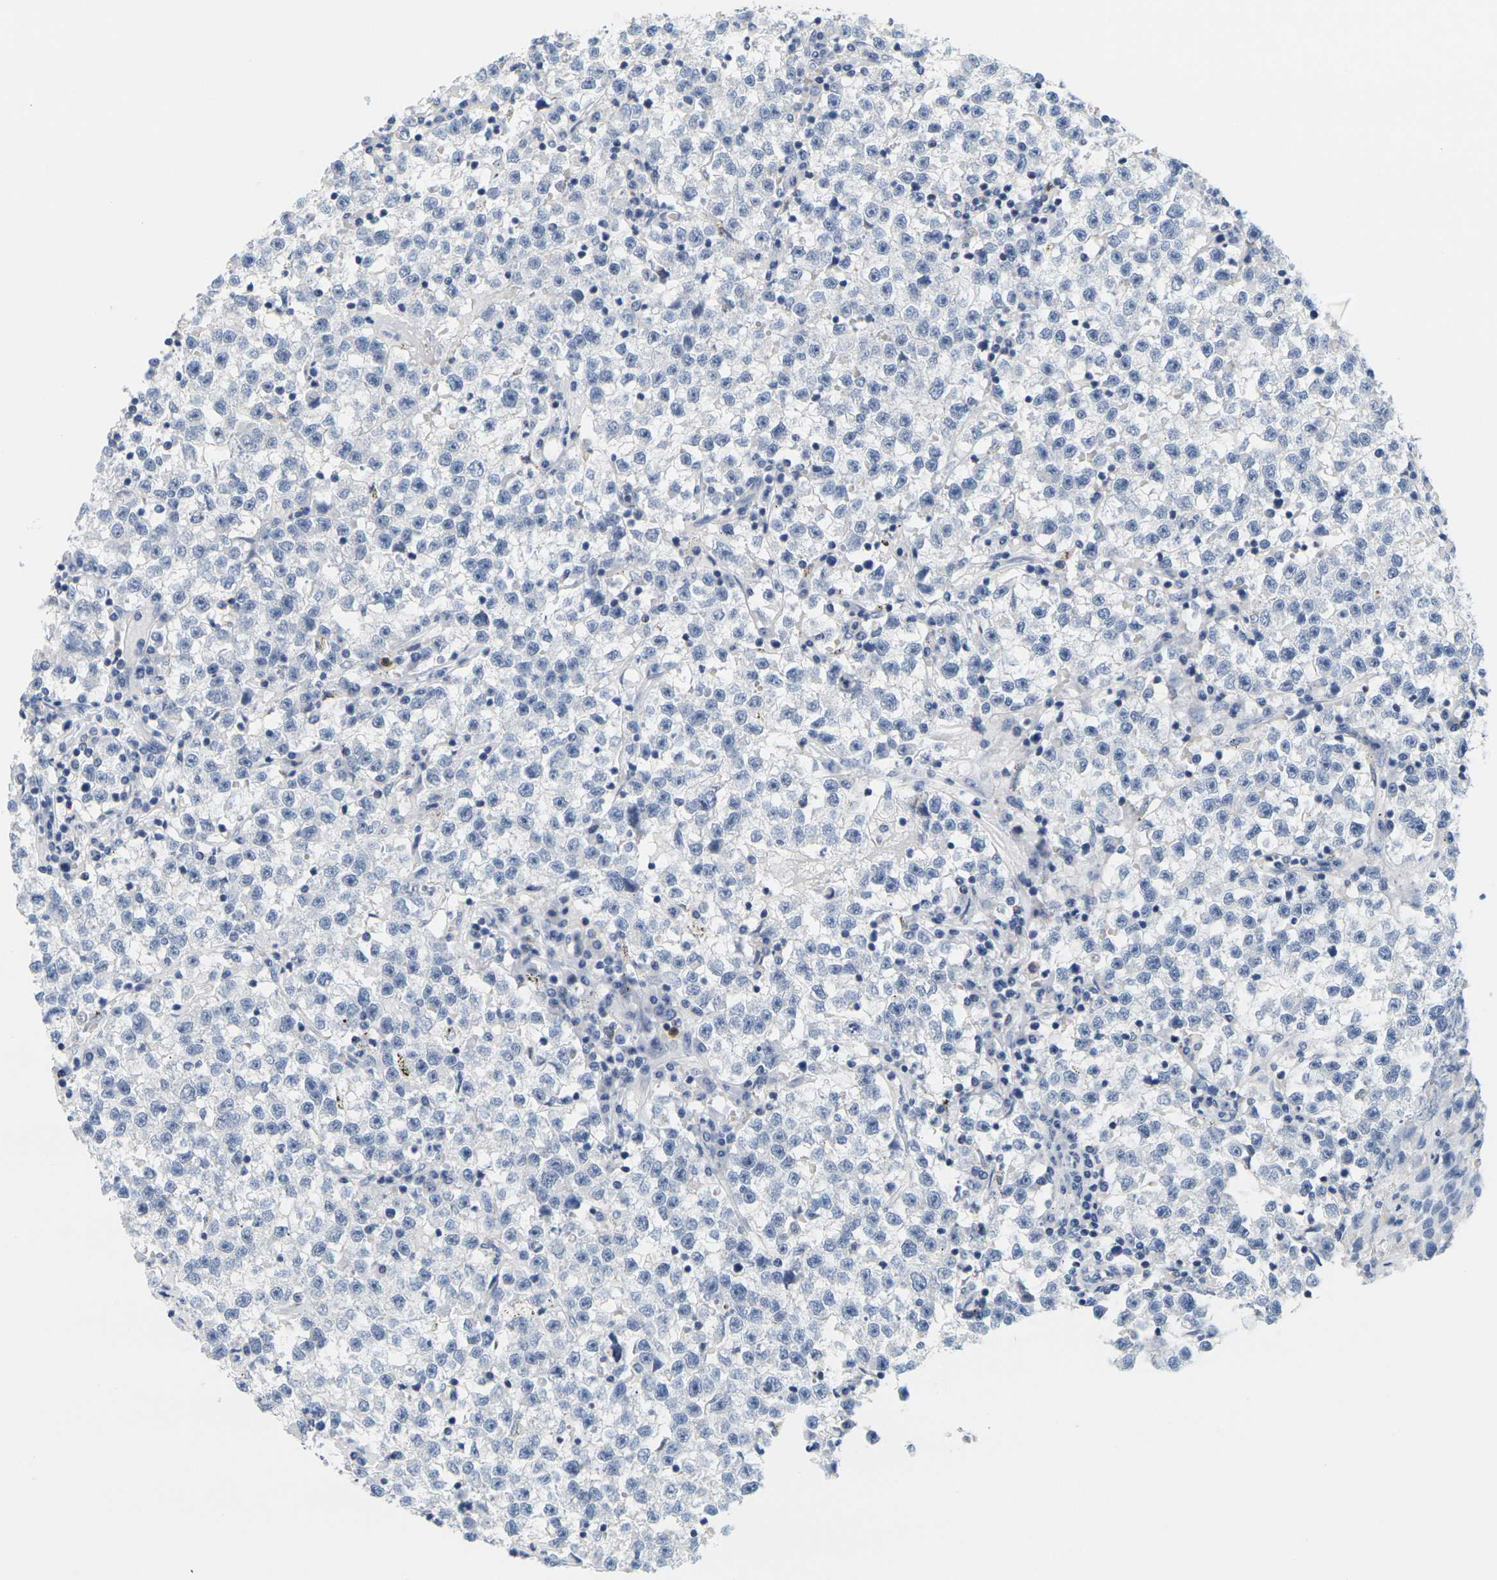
{"staining": {"intensity": "negative", "quantity": "none", "location": "none"}, "tissue": "testis cancer", "cell_type": "Tumor cells", "image_type": "cancer", "snomed": [{"axis": "morphology", "description": "Seminoma, NOS"}, {"axis": "topography", "description": "Testis"}], "caption": "Immunohistochemistry histopathology image of neoplastic tissue: human testis cancer stained with DAB displays no significant protein staining in tumor cells.", "gene": "KLK5", "patient": {"sex": "male", "age": 22}}